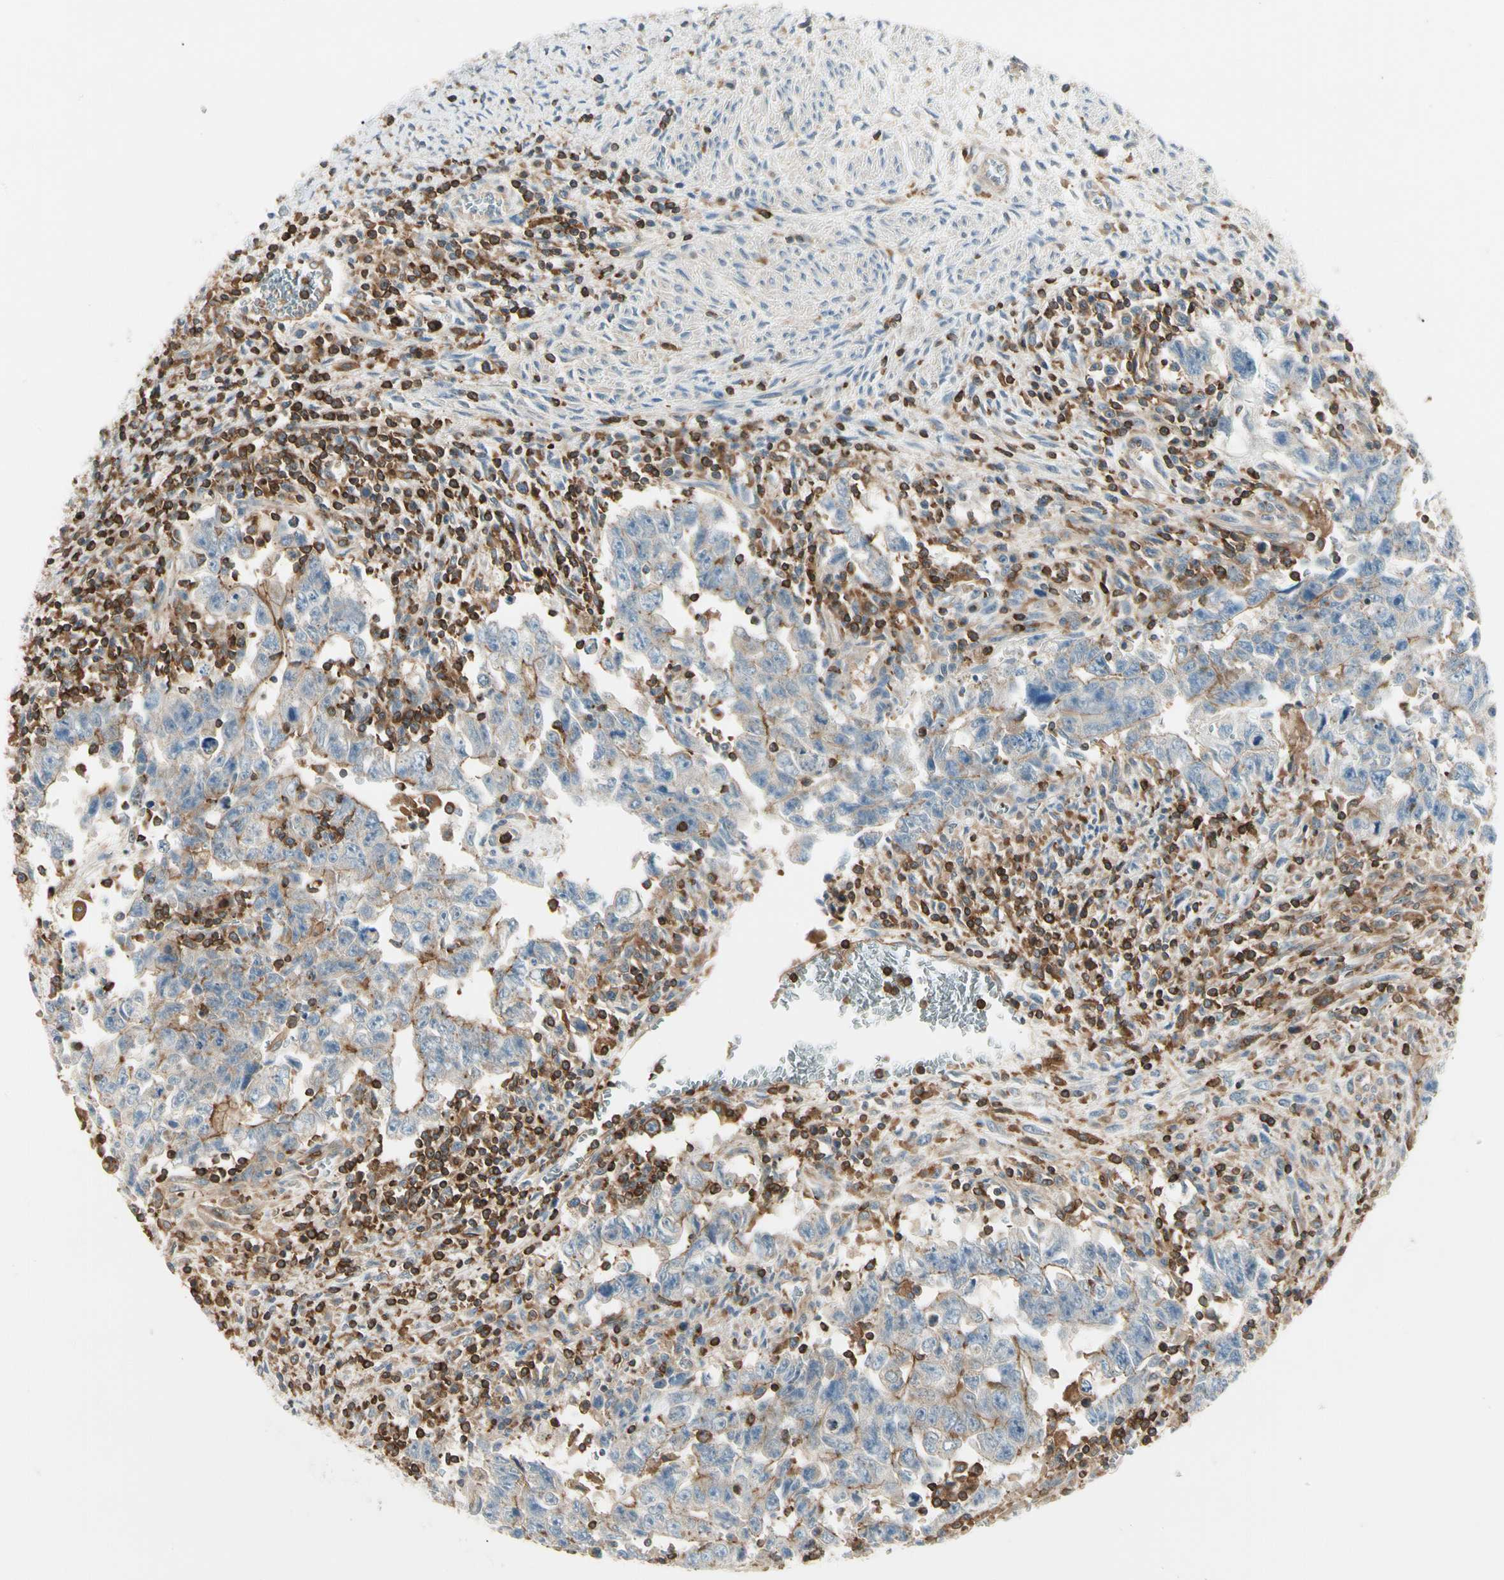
{"staining": {"intensity": "weak", "quantity": ">75%", "location": "cytoplasmic/membranous"}, "tissue": "testis cancer", "cell_type": "Tumor cells", "image_type": "cancer", "snomed": [{"axis": "morphology", "description": "Carcinoma, Embryonal, NOS"}, {"axis": "topography", "description": "Testis"}], "caption": "Testis cancer stained with immunohistochemistry (IHC) shows weak cytoplasmic/membranous staining in approximately >75% of tumor cells.", "gene": "CAPZA2", "patient": {"sex": "male", "age": 28}}